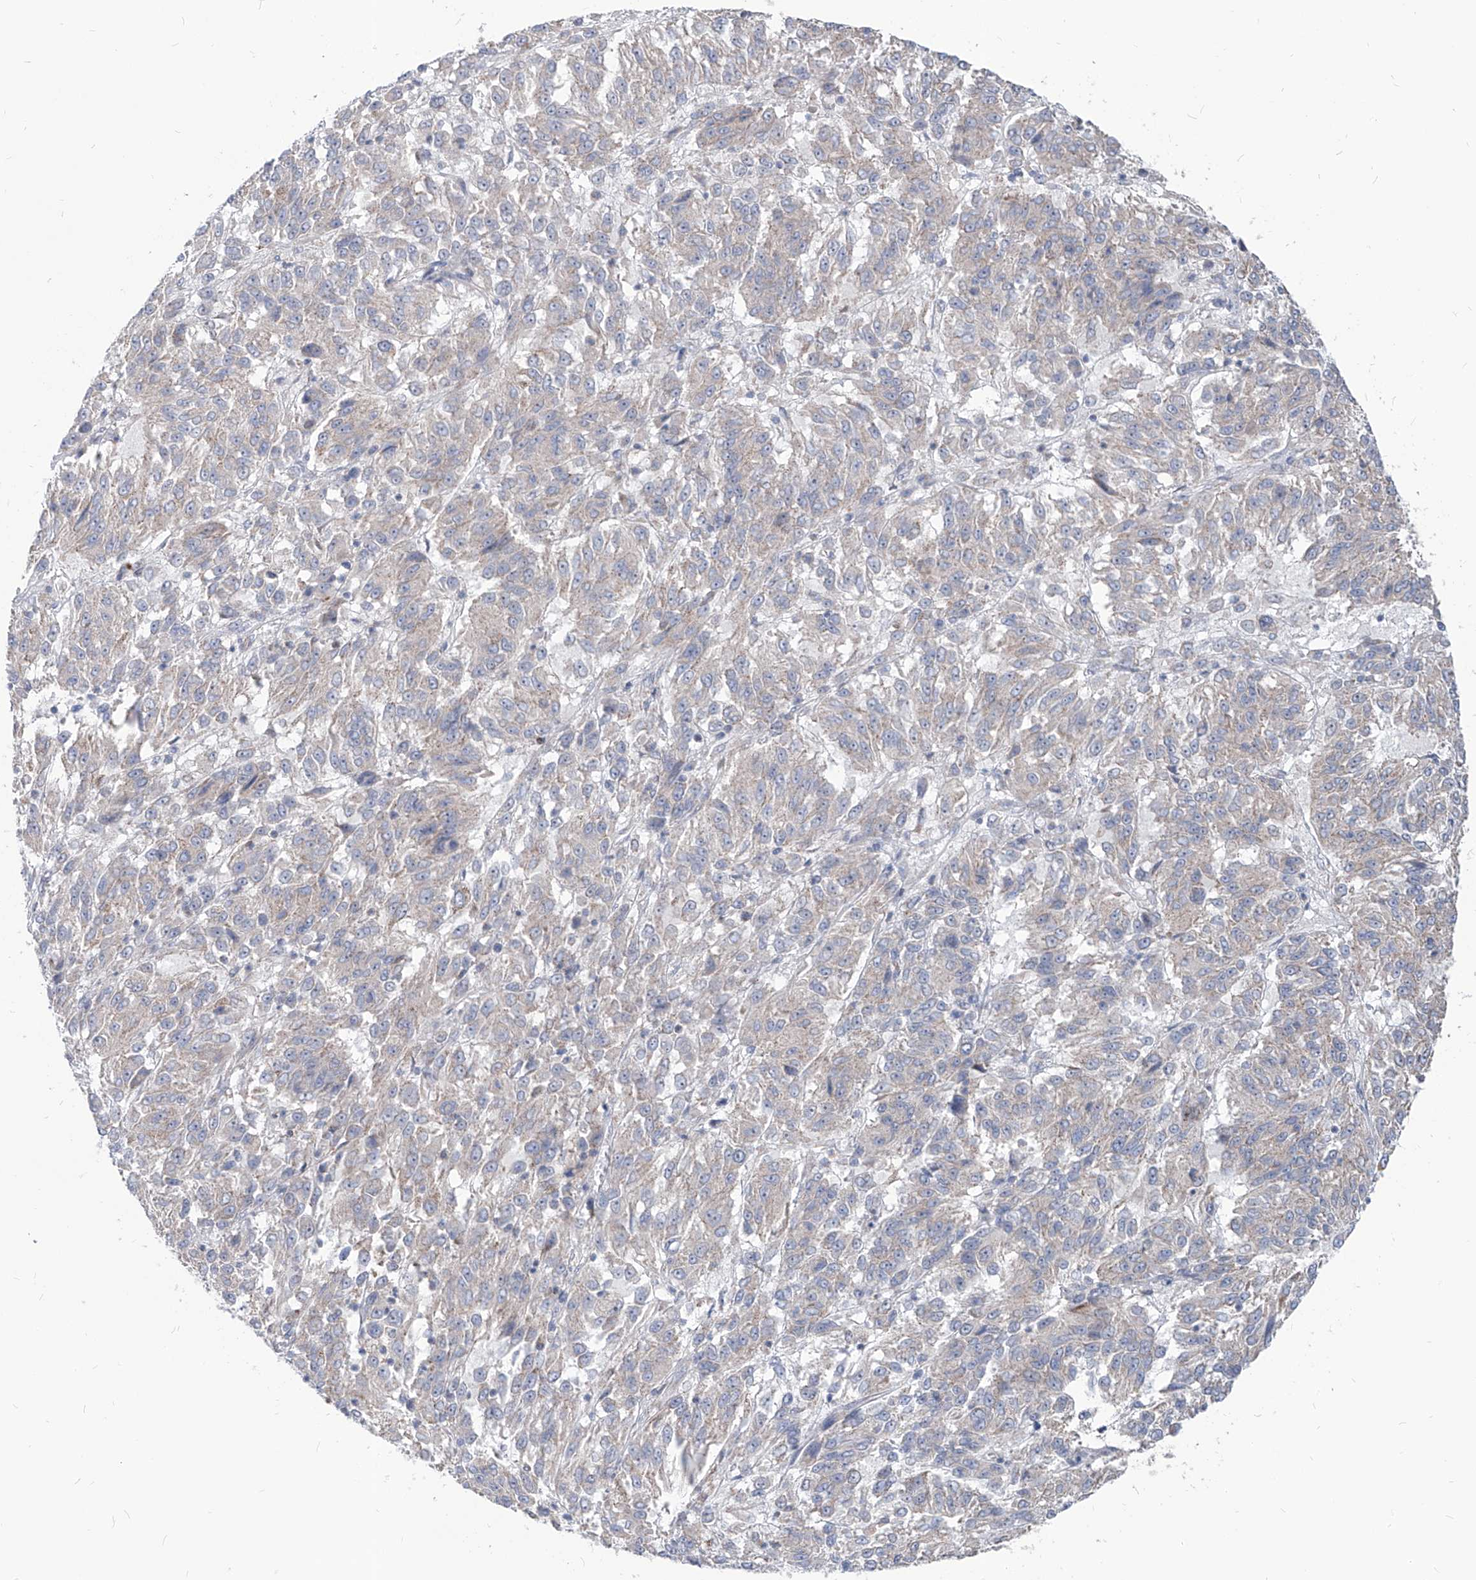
{"staining": {"intensity": "negative", "quantity": "none", "location": "none"}, "tissue": "melanoma", "cell_type": "Tumor cells", "image_type": "cancer", "snomed": [{"axis": "morphology", "description": "Malignant melanoma, Metastatic site"}, {"axis": "topography", "description": "Lung"}], "caption": "DAB (3,3'-diaminobenzidine) immunohistochemical staining of human malignant melanoma (metastatic site) displays no significant positivity in tumor cells.", "gene": "AGPS", "patient": {"sex": "male", "age": 64}}